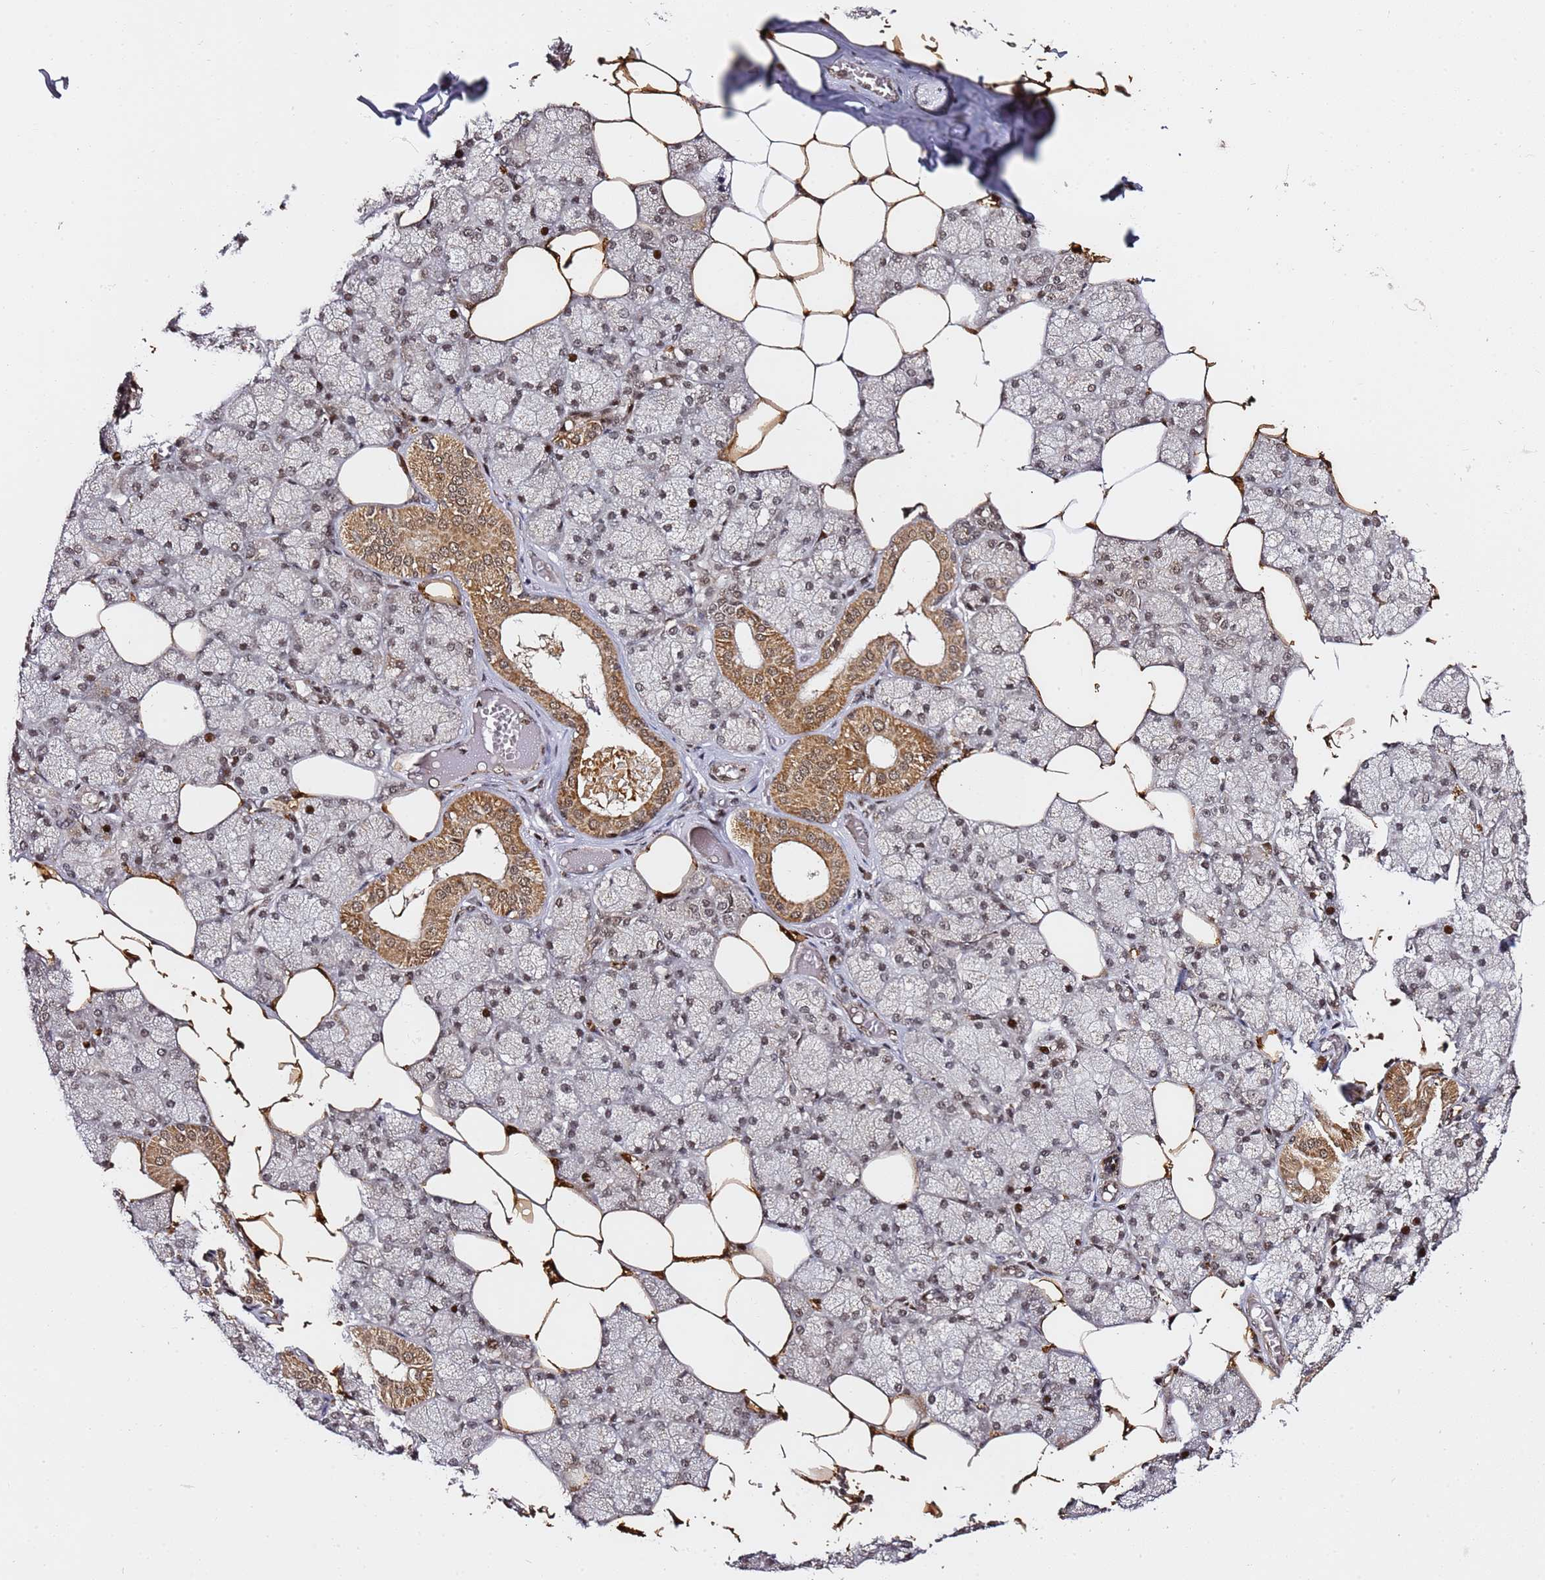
{"staining": {"intensity": "strong", "quantity": "<25%", "location": "cytoplasmic/membranous,nuclear"}, "tissue": "salivary gland", "cell_type": "Glandular cells", "image_type": "normal", "snomed": [{"axis": "morphology", "description": "Normal tissue, NOS"}, {"axis": "topography", "description": "Salivary gland"}], "caption": "A medium amount of strong cytoplasmic/membranous,nuclear positivity is seen in about <25% of glandular cells in normal salivary gland. The staining is performed using DAB (3,3'-diaminobenzidine) brown chromogen to label protein expression. The nuclei are counter-stained blue using hematoxylin.", "gene": "TP53AIP1", "patient": {"sex": "male", "age": 62}}